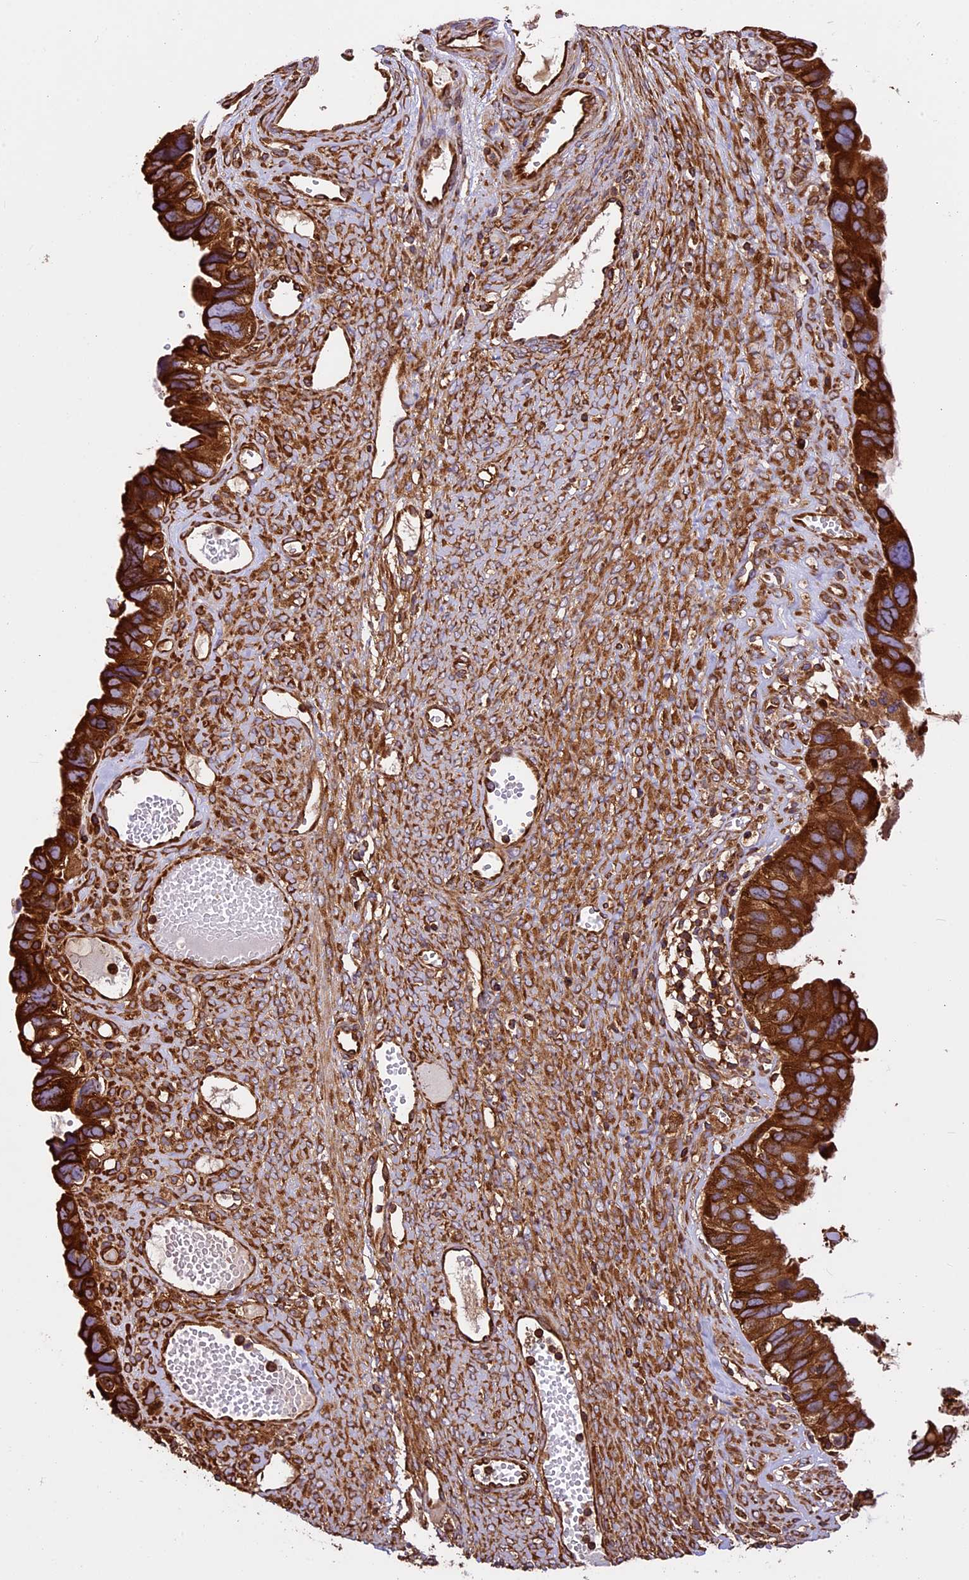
{"staining": {"intensity": "strong", "quantity": ">75%", "location": "cytoplasmic/membranous"}, "tissue": "ovarian cancer", "cell_type": "Tumor cells", "image_type": "cancer", "snomed": [{"axis": "morphology", "description": "Cystadenocarcinoma, serous, NOS"}, {"axis": "topography", "description": "Ovary"}], "caption": "Immunohistochemical staining of ovarian serous cystadenocarcinoma exhibits high levels of strong cytoplasmic/membranous positivity in approximately >75% of tumor cells.", "gene": "KARS1", "patient": {"sex": "female", "age": 79}}